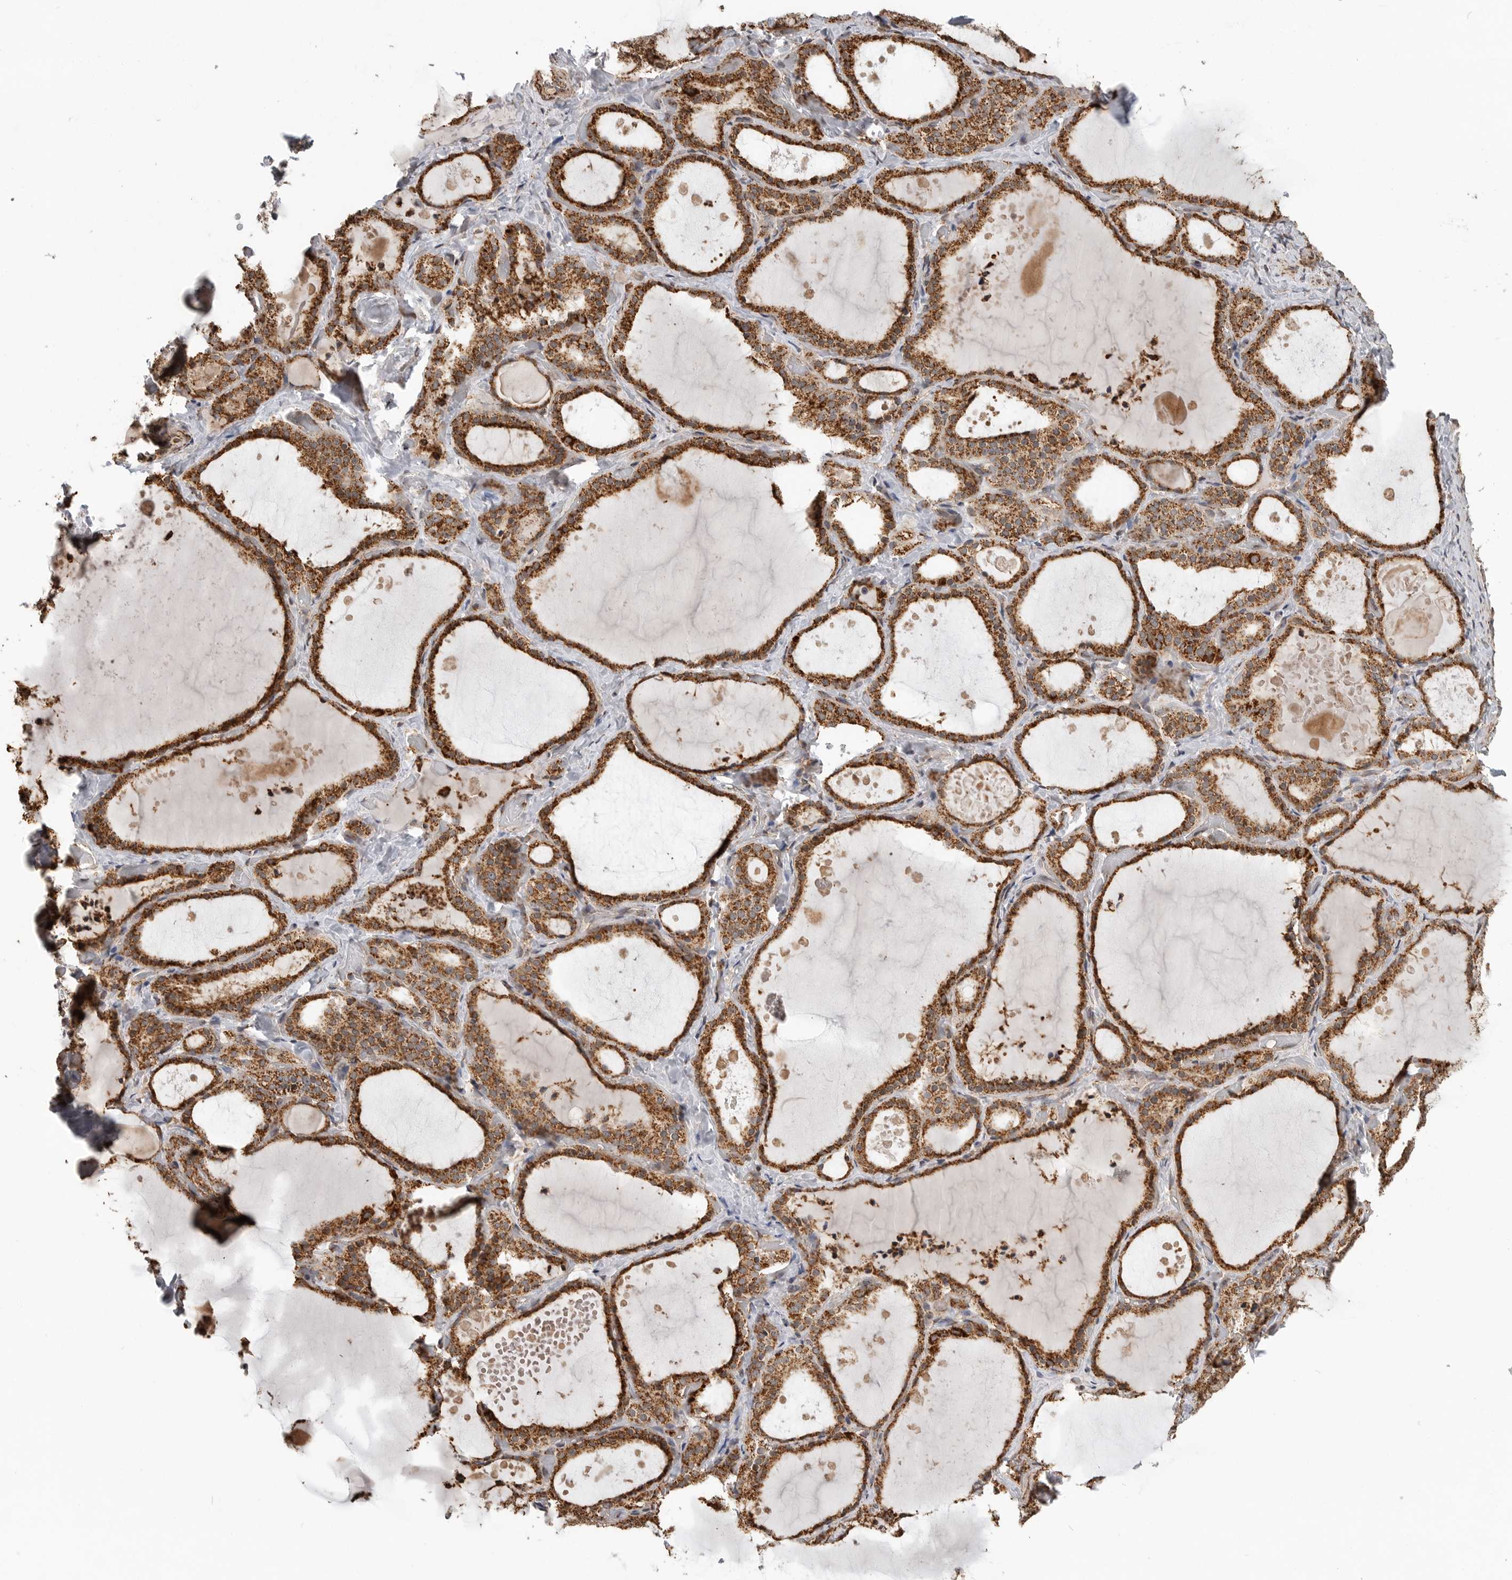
{"staining": {"intensity": "strong", "quantity": ">75%", "location": "cytoplasmic/membranous"}, "tissue": "thyroid gland", "cell_type": "Glandular cells", "image_type": "normal", "snomed": [{"axis": "morphology", "description": "Normal tissue, NOS"}, {"axis": "topography", "description": "Thyroid gland"}], "caption": "An immunohistochemistry image of normal tissue is shown. Protein staining in brown shows strong cytoplasmic/membranous positivity in thyroid gland within glandular cells.", "gene": "GCNT2", "patient": {"sex": "female", "age": 44}}